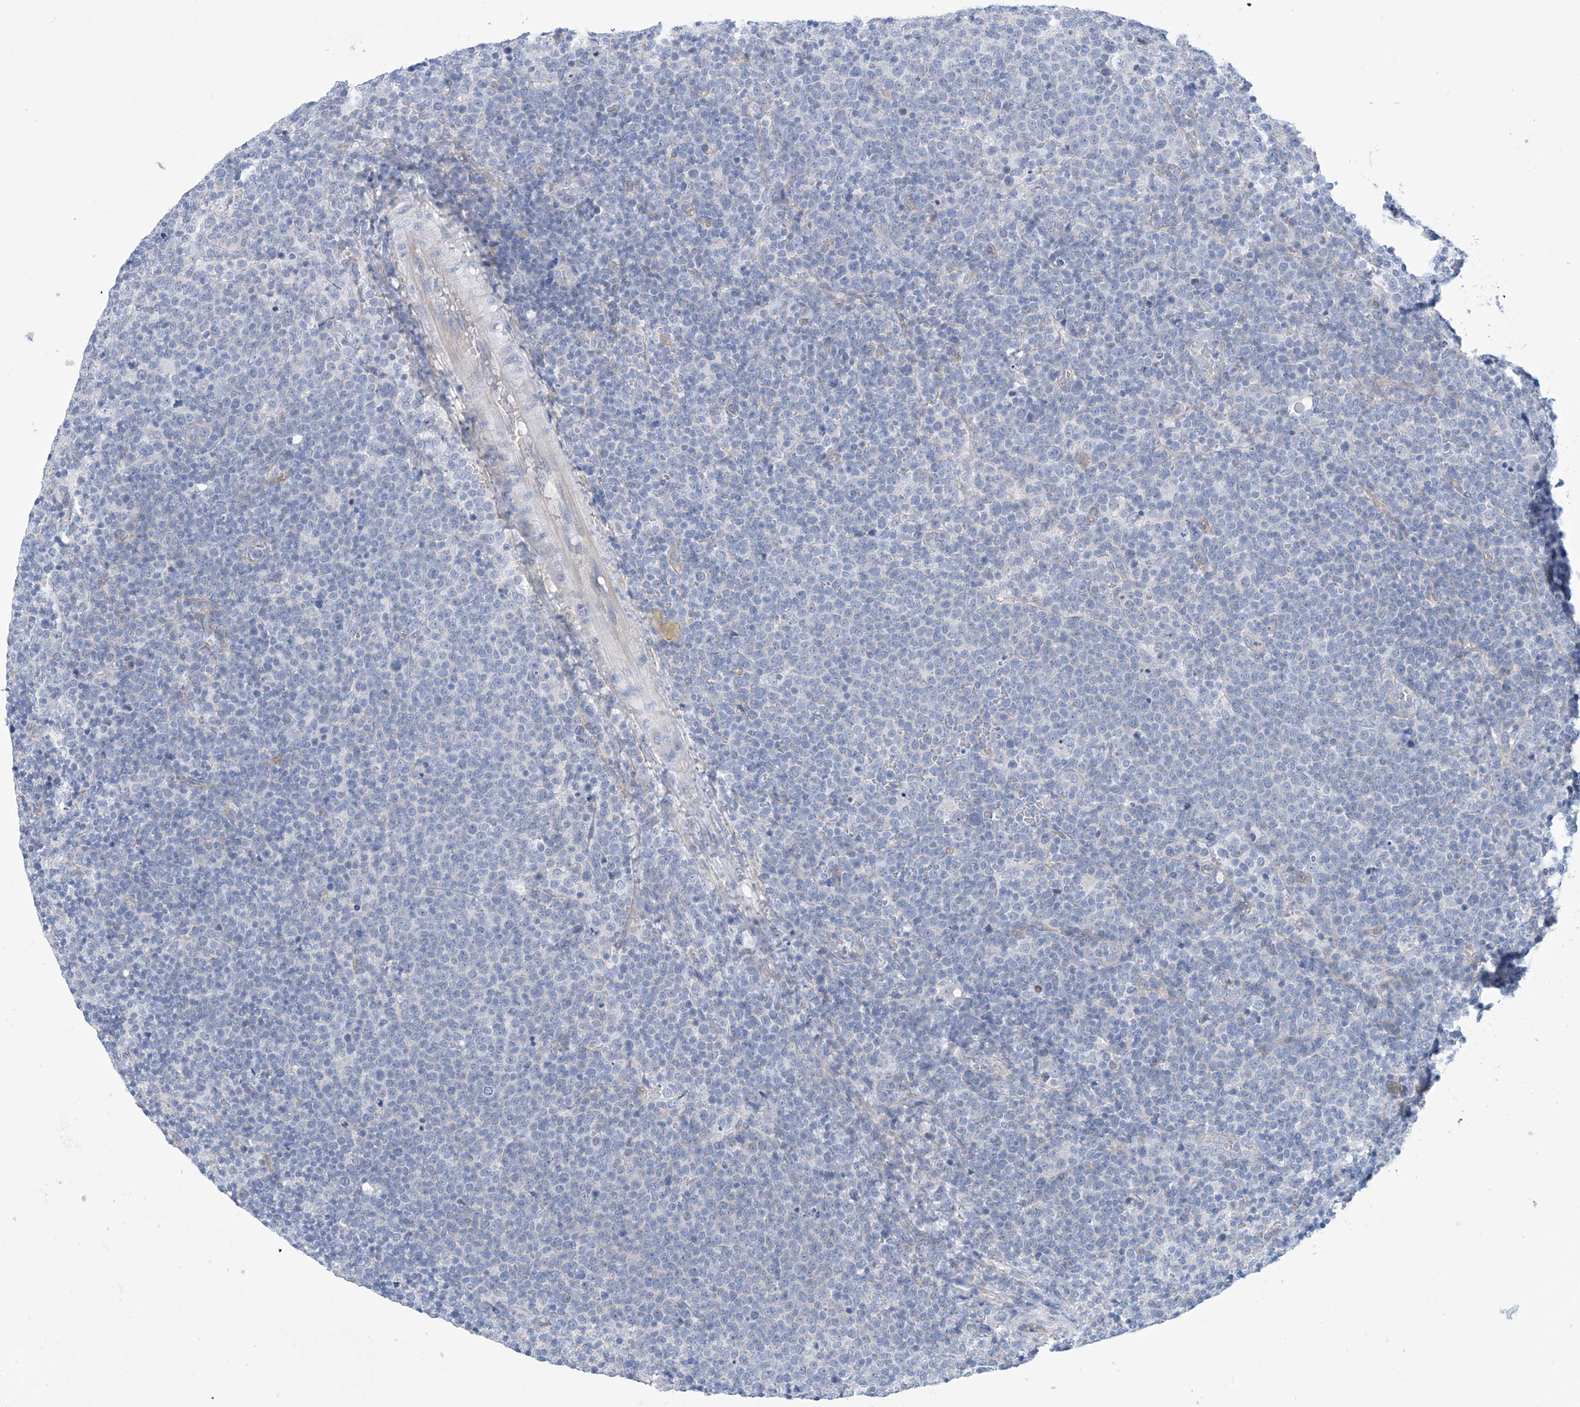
{"staining": {"intensity": "negative", "quantity": "none", "location": "none"}, "tissue": "lymphoma", "cell_type": "Tumor cells", "image_type": "cancer", "snomed": [{"axis": "morphology", "description": "Malignant lymphoma, non-Hodgkin's type, High grade"}, {"axis": "topography", "description": "Lymph node"}], "caption": "High power microscopy image of an IHC photomicrograph of high-grade malignant lymphoma, non-Hodgkin's type, revealing no significant staining in tumor cells.", "gene": "ABHD13", "patient": {"sex": "male", "age": 61}}